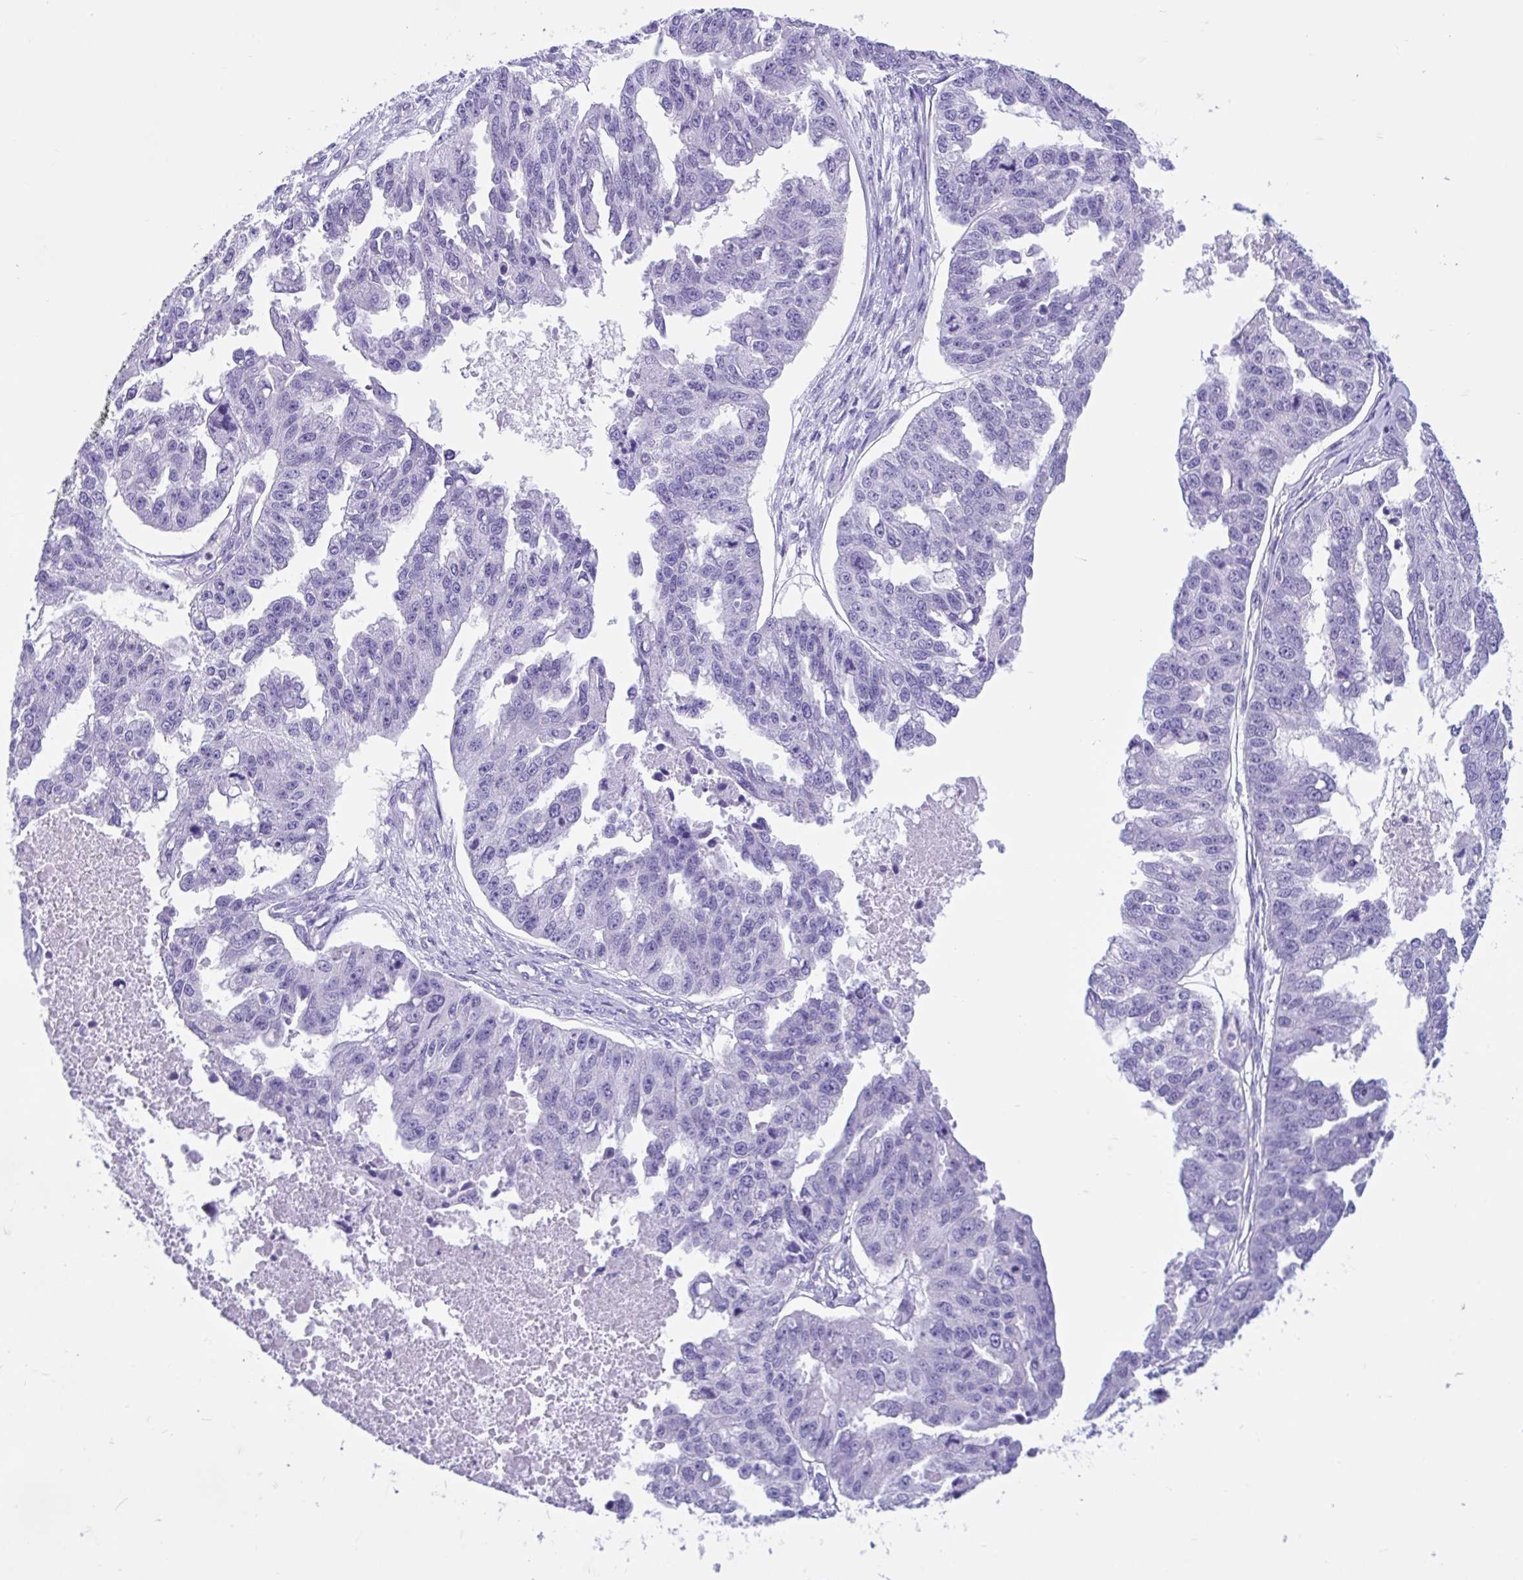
{"staining": {"intensity": "negative", "quantity": "none", "location": "none"}, "tissue": "ovarian cancer", "cell_type": "Tumor cells", "image_type": "cancer", "snomed": [{"axis": "morphology", "description": "Cystadenocarcinoma, serous, NOS"}, {"axis": "topography", "description": "Ovary"}], "caption": "Immunohistochemistry micrograph of serous cystadenocarcinoma (ovarian) stained for a protein (brown), which reveals no staining in tumor cells.", "gene": "ZNF319", "patient": {"sex": "female", "age": 58}}